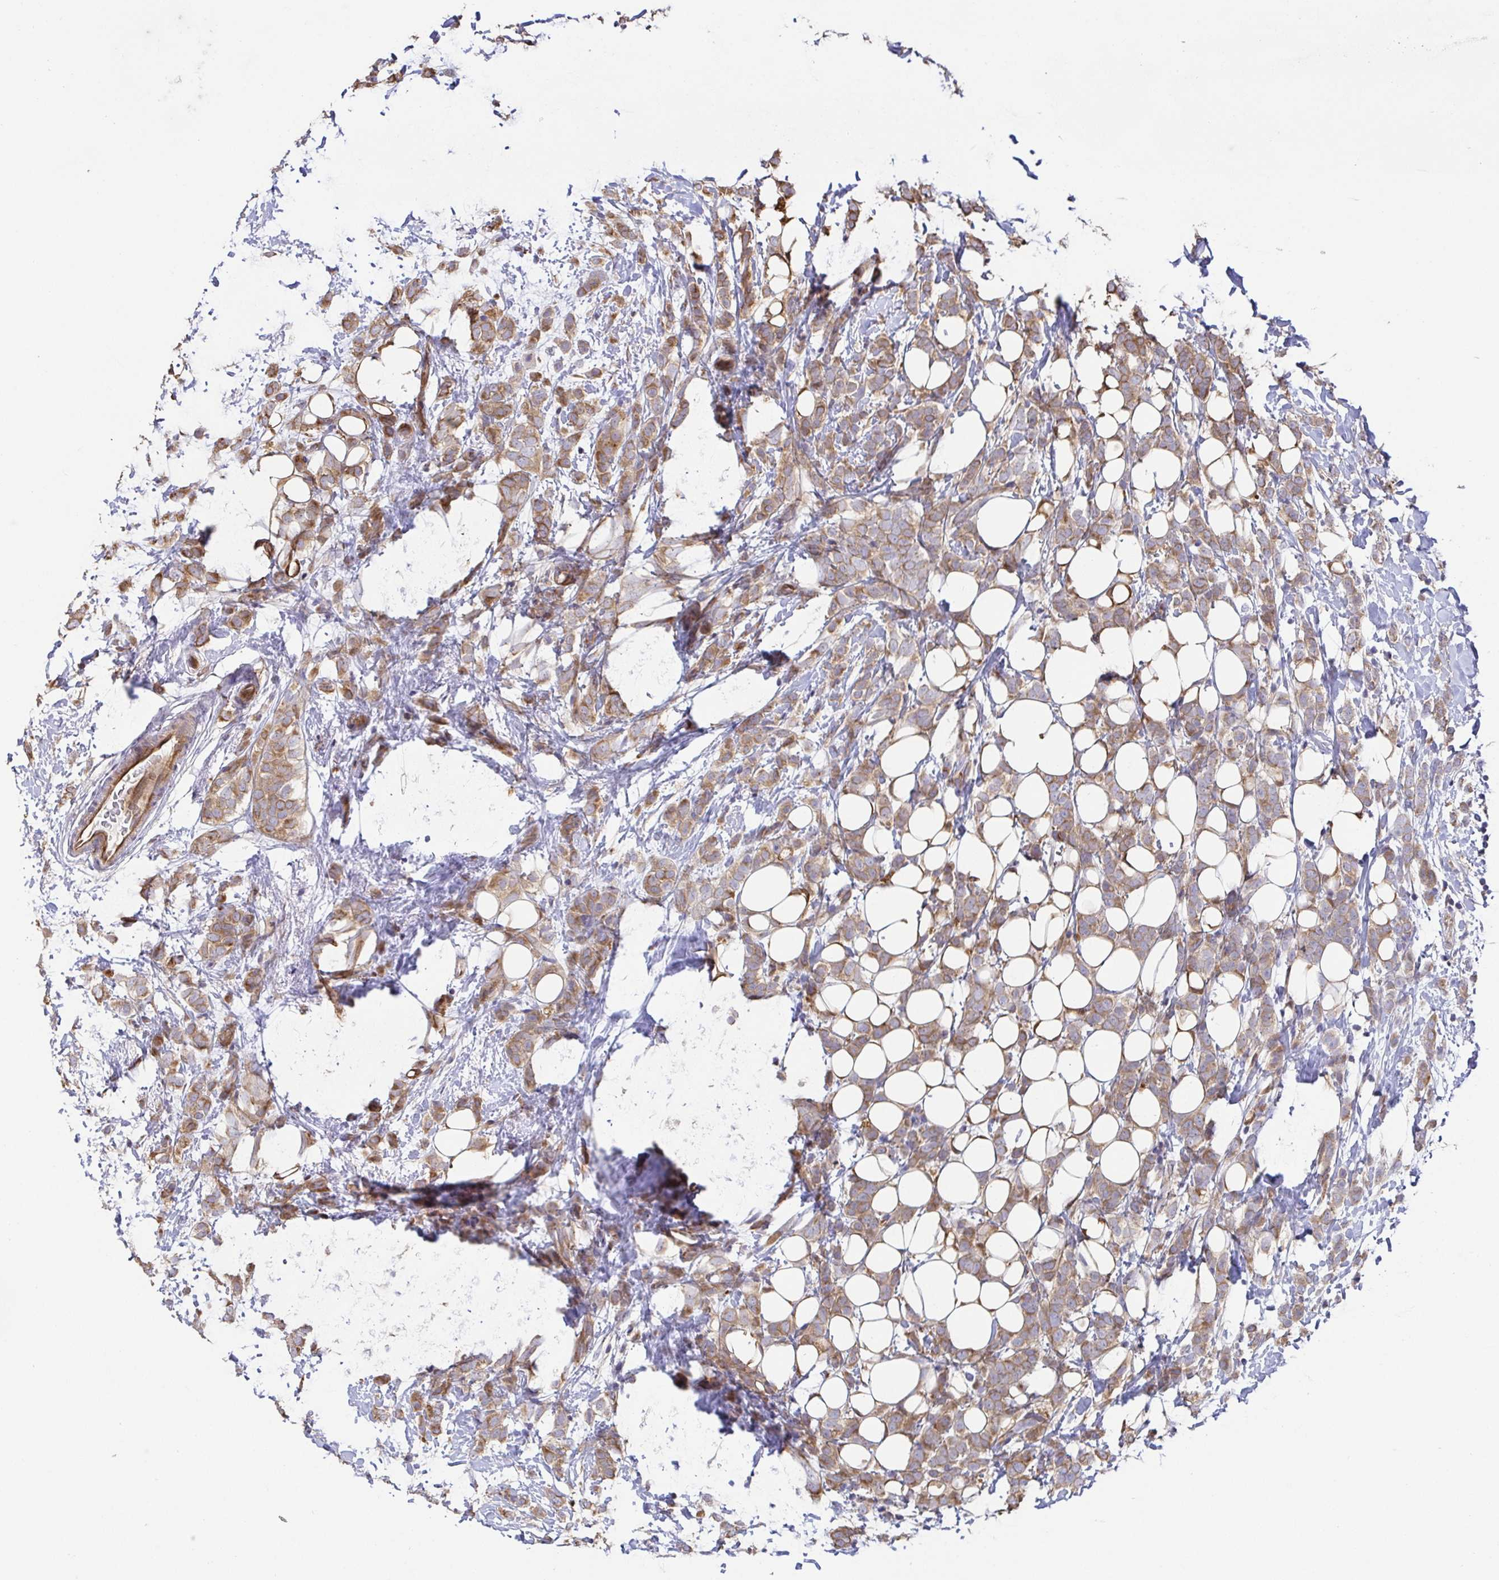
{"staining": {"intensity": "weak", "quantity": ">75%", "location": "cytoplasmic/membranous"}, "tissue": "breast cancer", "cell_type": "Tumor cells", "image_type": "cancer", "snomed": [{"axis": "morphology", "description": "Lobular carcinoma"}, {"axis": "topography", "description": "Breast"}], "caption": "Immunohistochemistry (DAB (3,3'-diaminobenzidine)) staining of lobular carcinoma (breast) shows weak cytoplasmic/membranous protein expression in about >75% of tumor cells.", "gene": "EIF3D", "patient": {"sex": "female", "age": 49}}